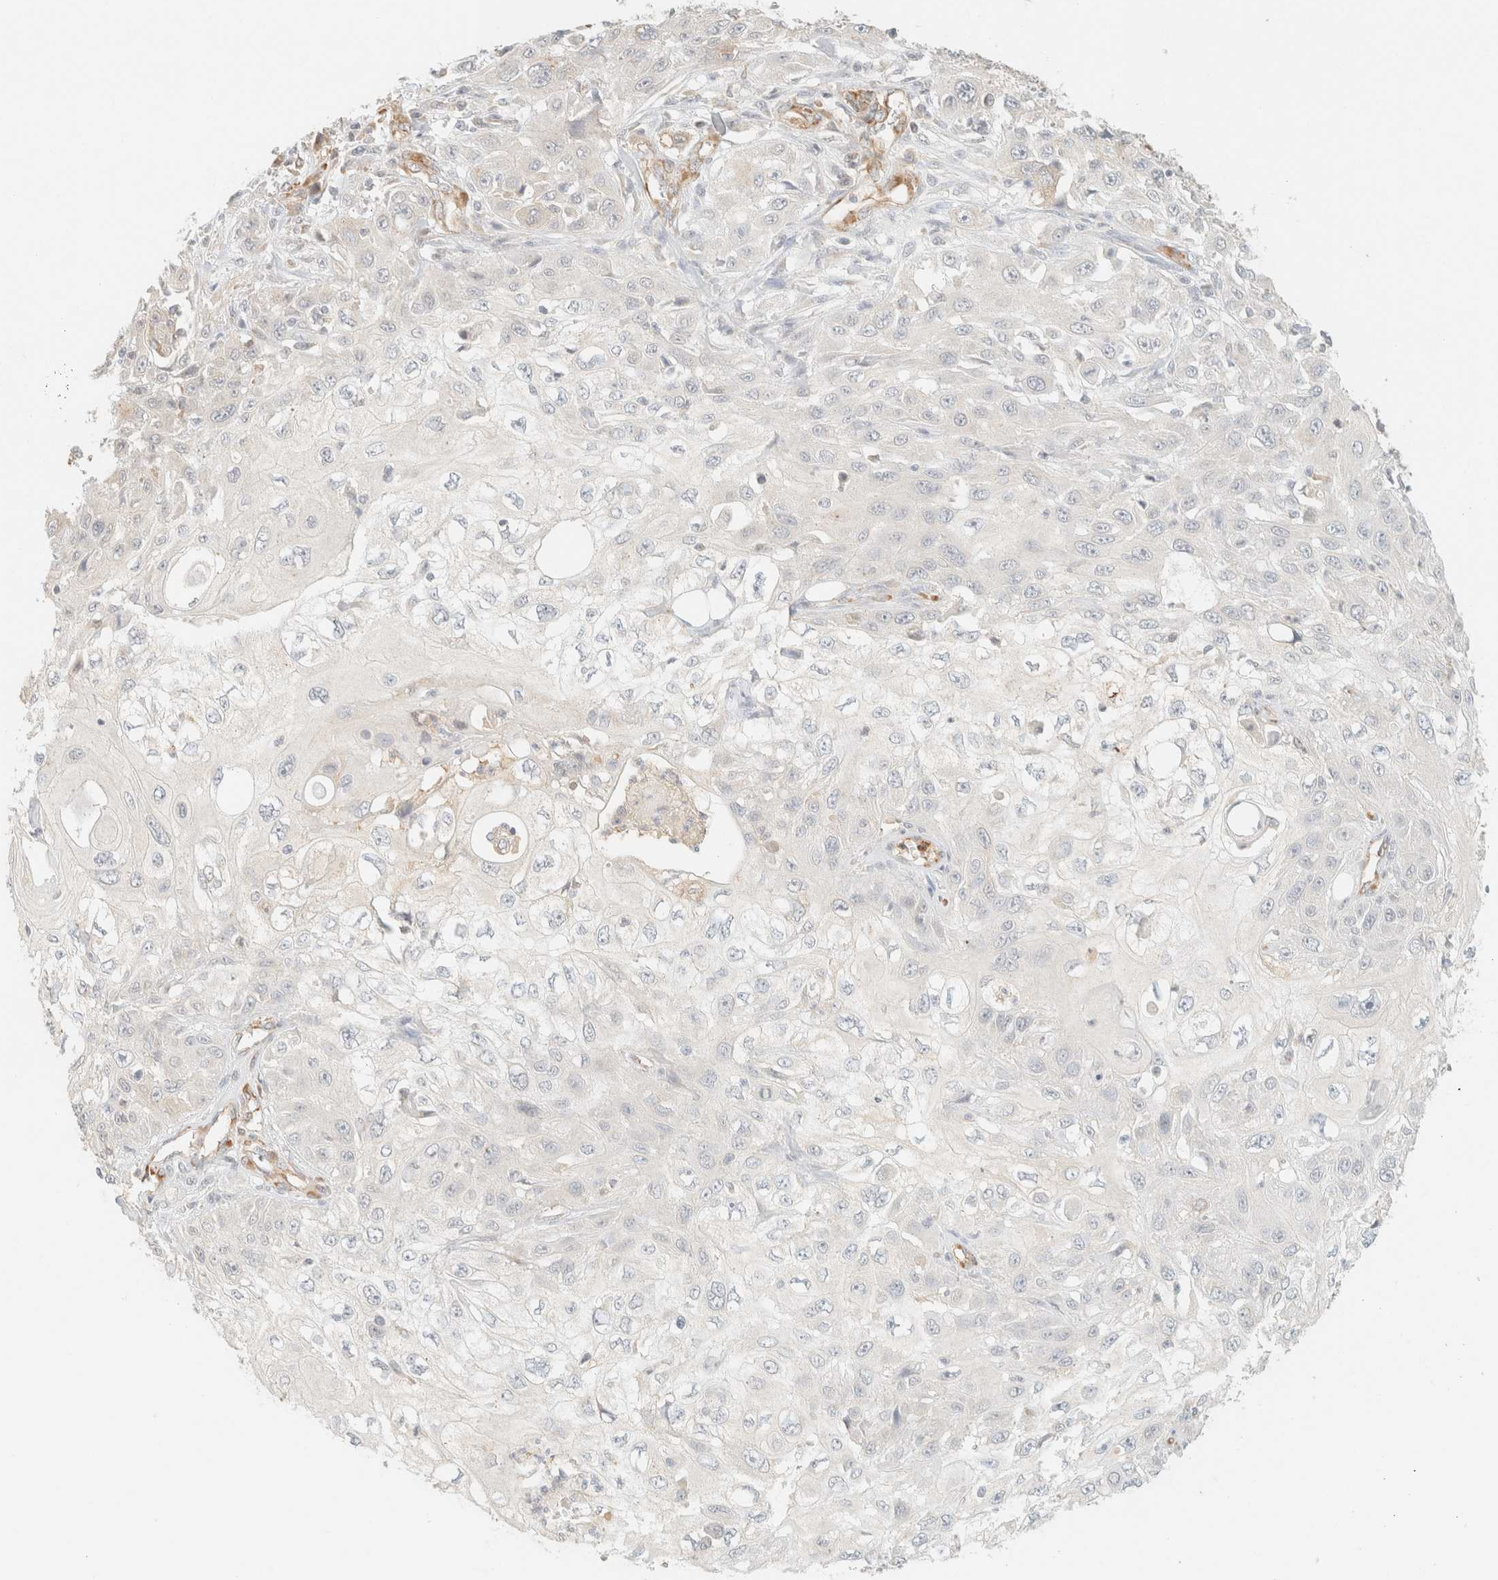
{"staining": {"intensity": "negative", "quantity": "none", "location": "none"}, "tissue": "skin cancer", "cell_type": "Tumor cells", "image_type": "cancer", "snomed": [{"axis": "morphology", "description": "Squamous cell carcinoma, NOS"}, {"axis": "topography", "description": "Skin"}], "caption": "Immunohistochemistry of skin squamous cell carcinoma reveals no expression in tumor cells.", "gene": "SPARCL1", "patient": {"sex": "male", "age": 75}}